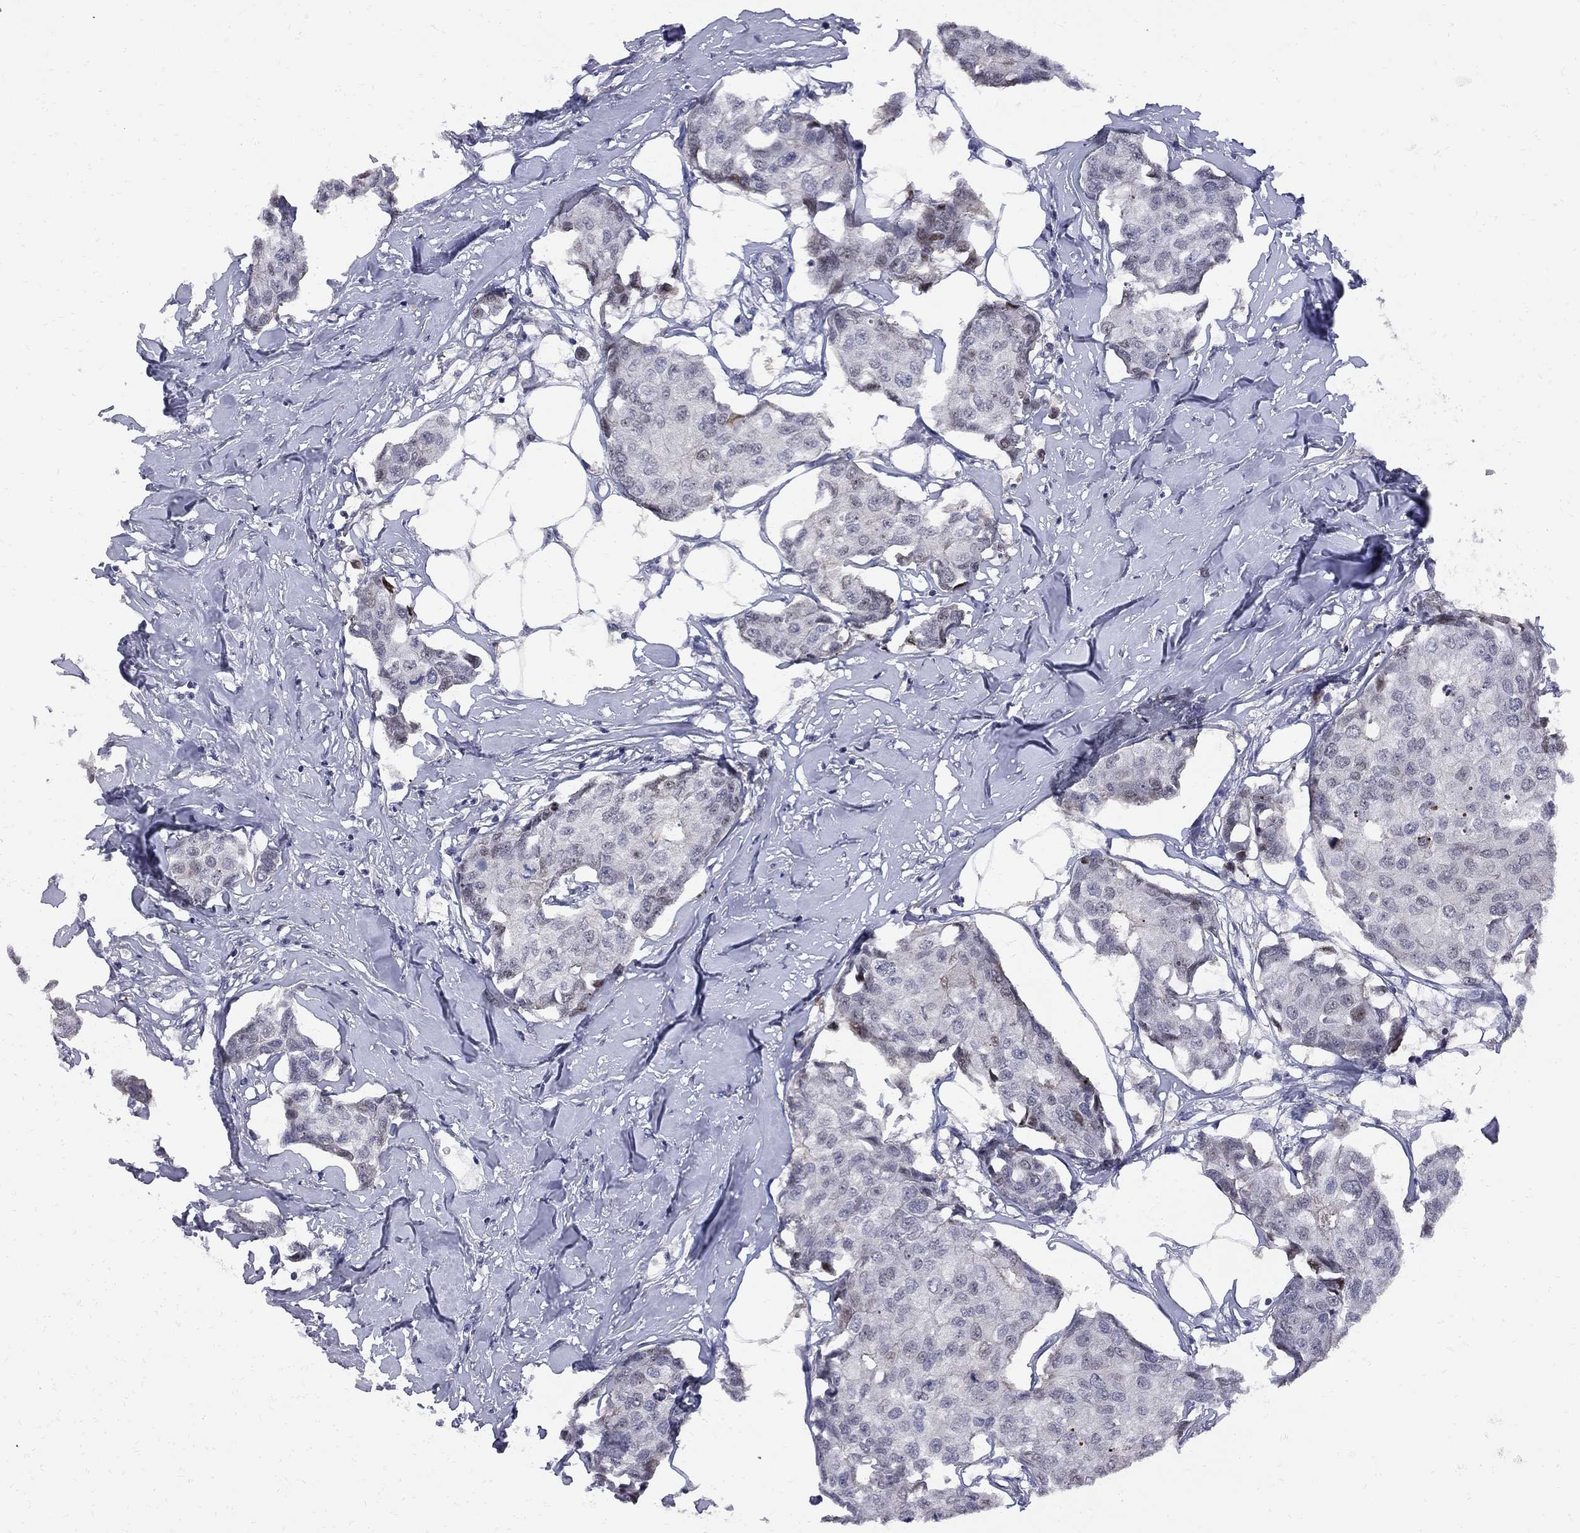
{"staining": {"intensity": "moderate", "quantity": "<25%", "location": "nuclear"}, "tissue": "breast cancer", "cell_type": "Tumor cells", "image_type": "cancer", "snomed": [{"axis": "morphology", "description": "Duct carcinoma"}, {"axis": "topography", "description": "Breast"}], "caption": "Breast cancer (infiltrating ductal carcinoma) stained with immunohistochemistry (IHC) exhibits moderate nuclear positivity in about <25% of tumor cells. (Stains: DAB (3,3'-diaminobenzidine) in brown, nuclei in blue, Microscopy: brightfield microscopy at high magnification).", "gene": "DHX33", "patient": {"sex": "female", "age": 80}}